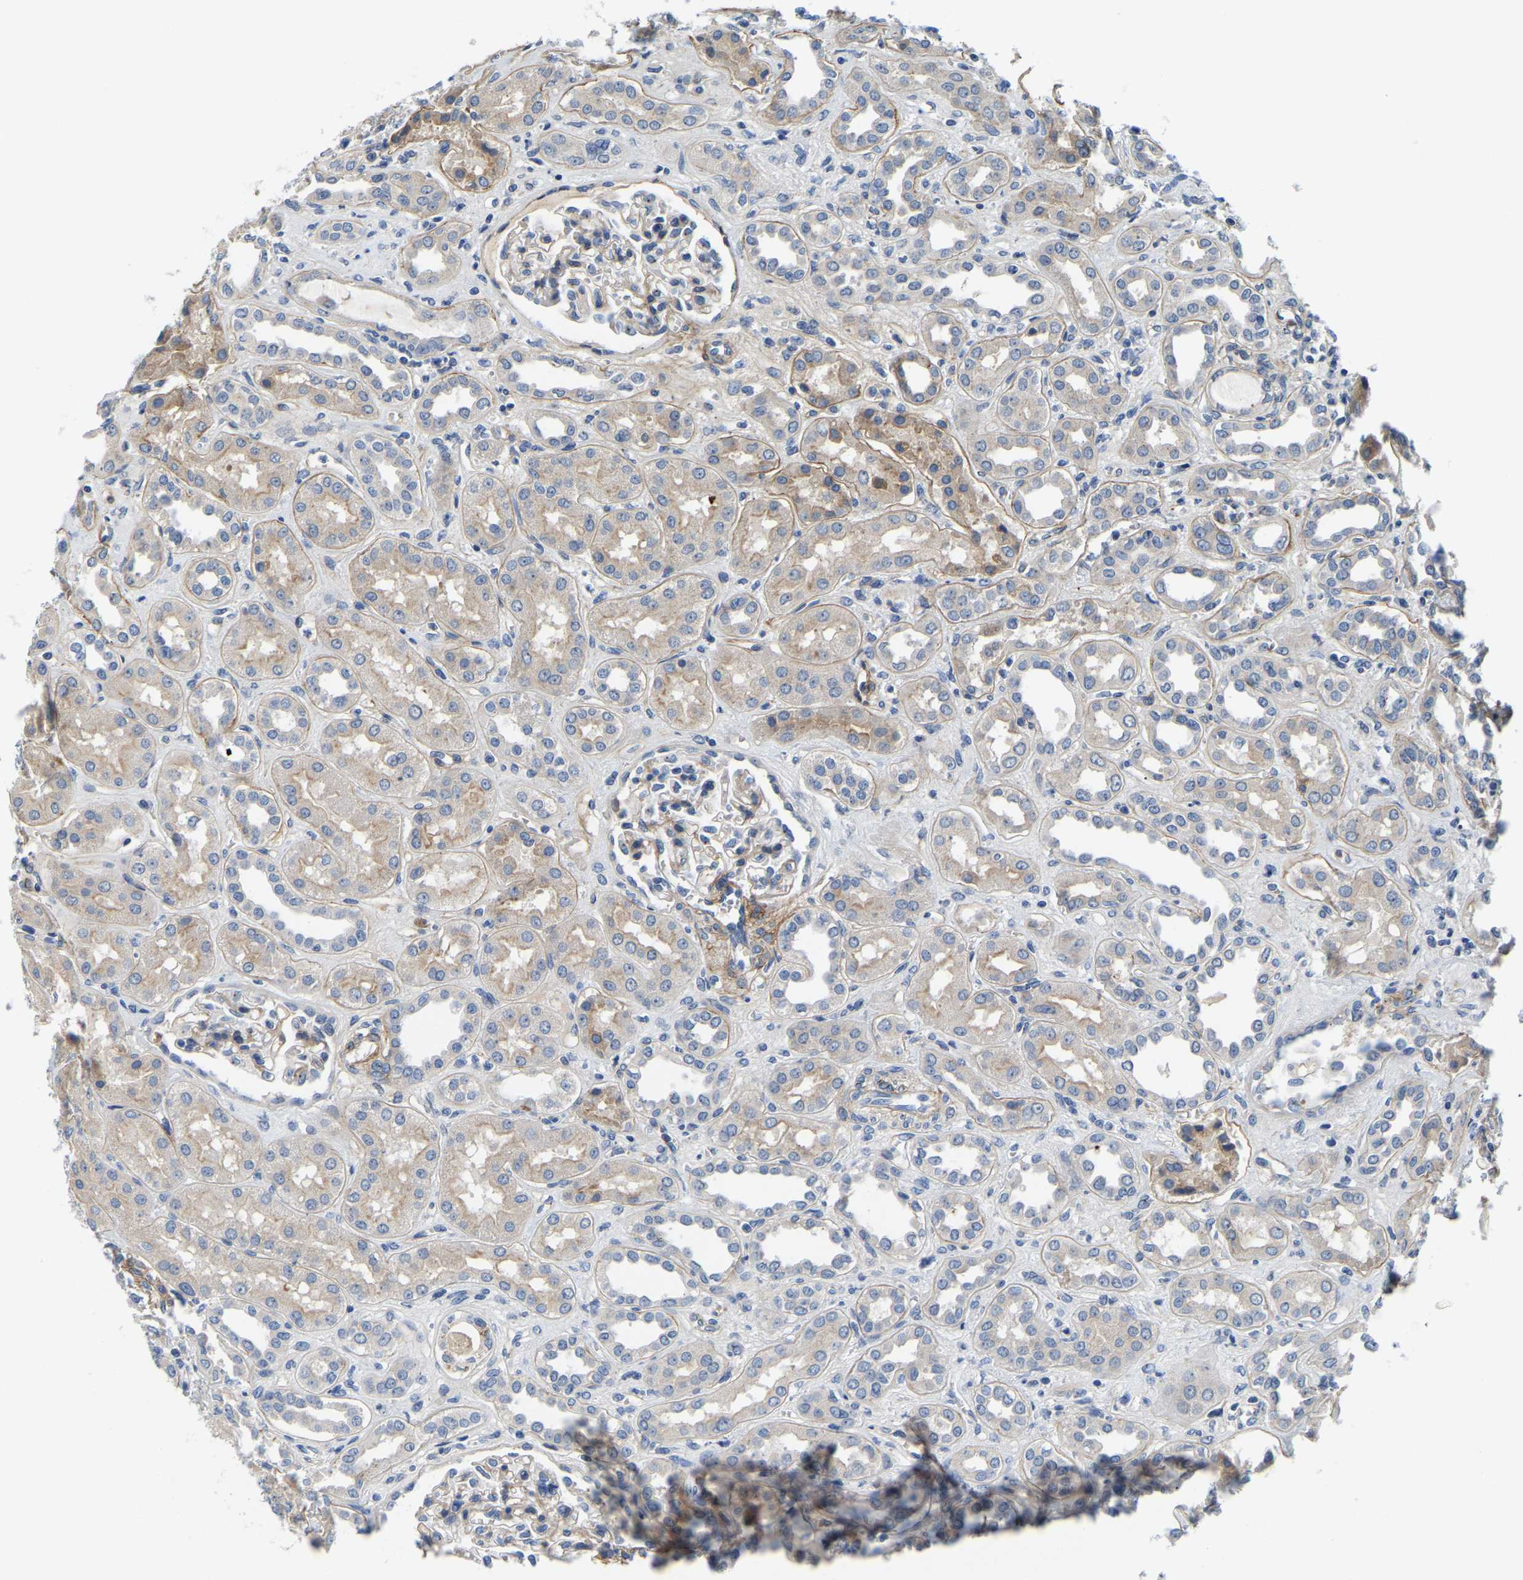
{"staining": {"intensity": "negative", "quantity": "none", "location": "none"}, "tissue": "kidney", "cell_type": "Cells in glomeruli", "image_type": "normal", "snomed": [{"axis": "morphology", "description": "Normal tissue, NOS"}, {"axis": "topography", "description": "Kidney"}], "caption": "High magnification brightfield microscopy of benign kidney stained with DAB (brown) and counterstained with hematoxylin (blue): cells in glomeruli show no significant staining.", "gene": "LIAS", "patient": {"sex": "male", "age": 59}}